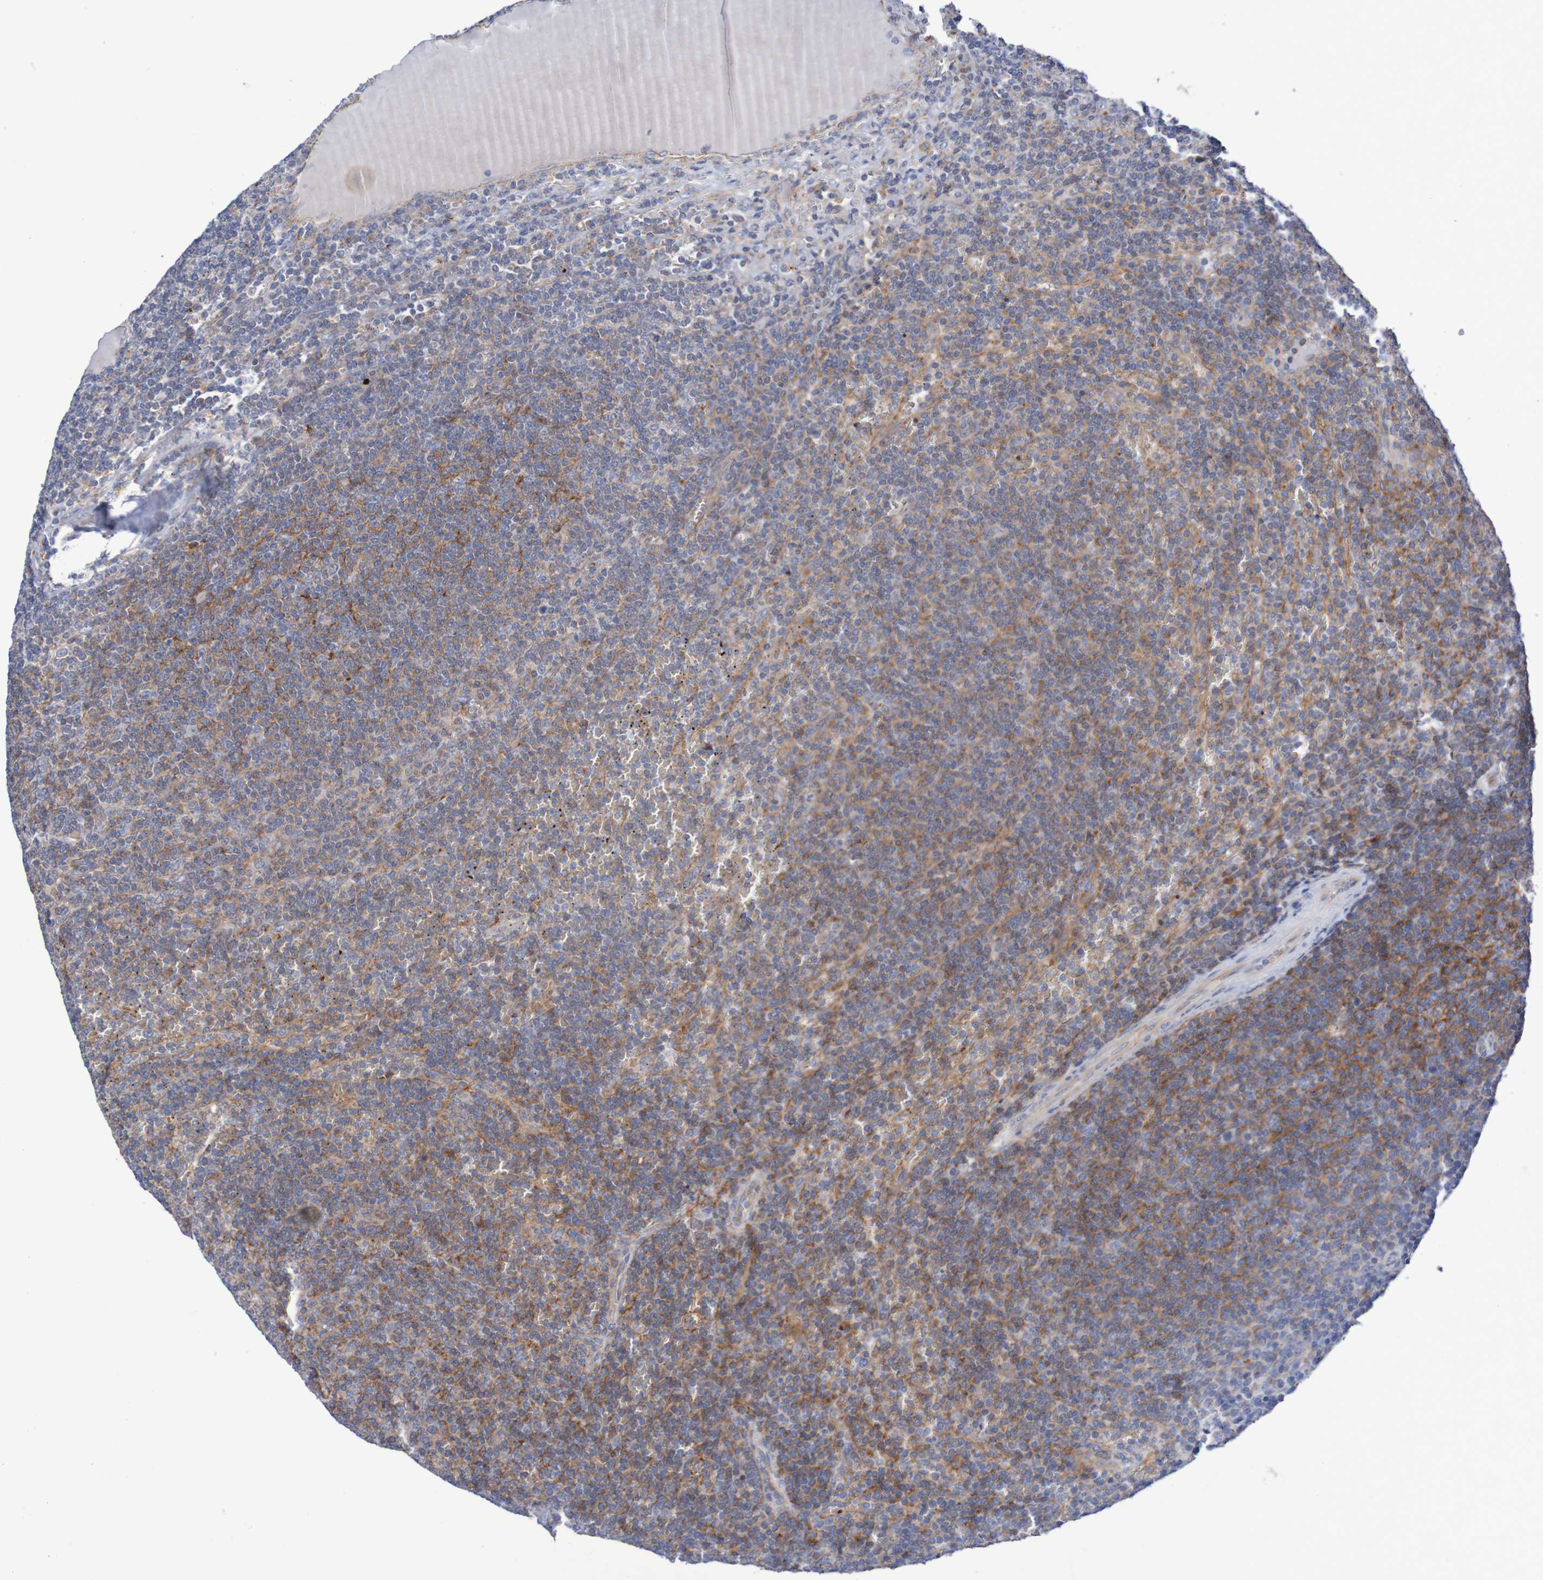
{"staining": {"intensity": "moderate", "quantity": "25%-75%", "location": "cytoplasmic/membranous"}, "tissue": "lymphoma", "cell_type": "Tumor cells", "image_type": "cancer", "snomed": [{"axis": "morphology", "description": "Malignant lymphoma, non-Hodgkin's type, Low grade"}, {"axis": "topography", "description": "Spleen"}], "caption": "DAB immunohistochemical staining of malignant lymphoma, non-Hodgkin's type (low-grade) shows moderate cytoplasmic/membranous protein expression in about 25%-75% of tumor cells.", "gene": "NECTIN2", "patient": {"sex": "female", "age": 50}}